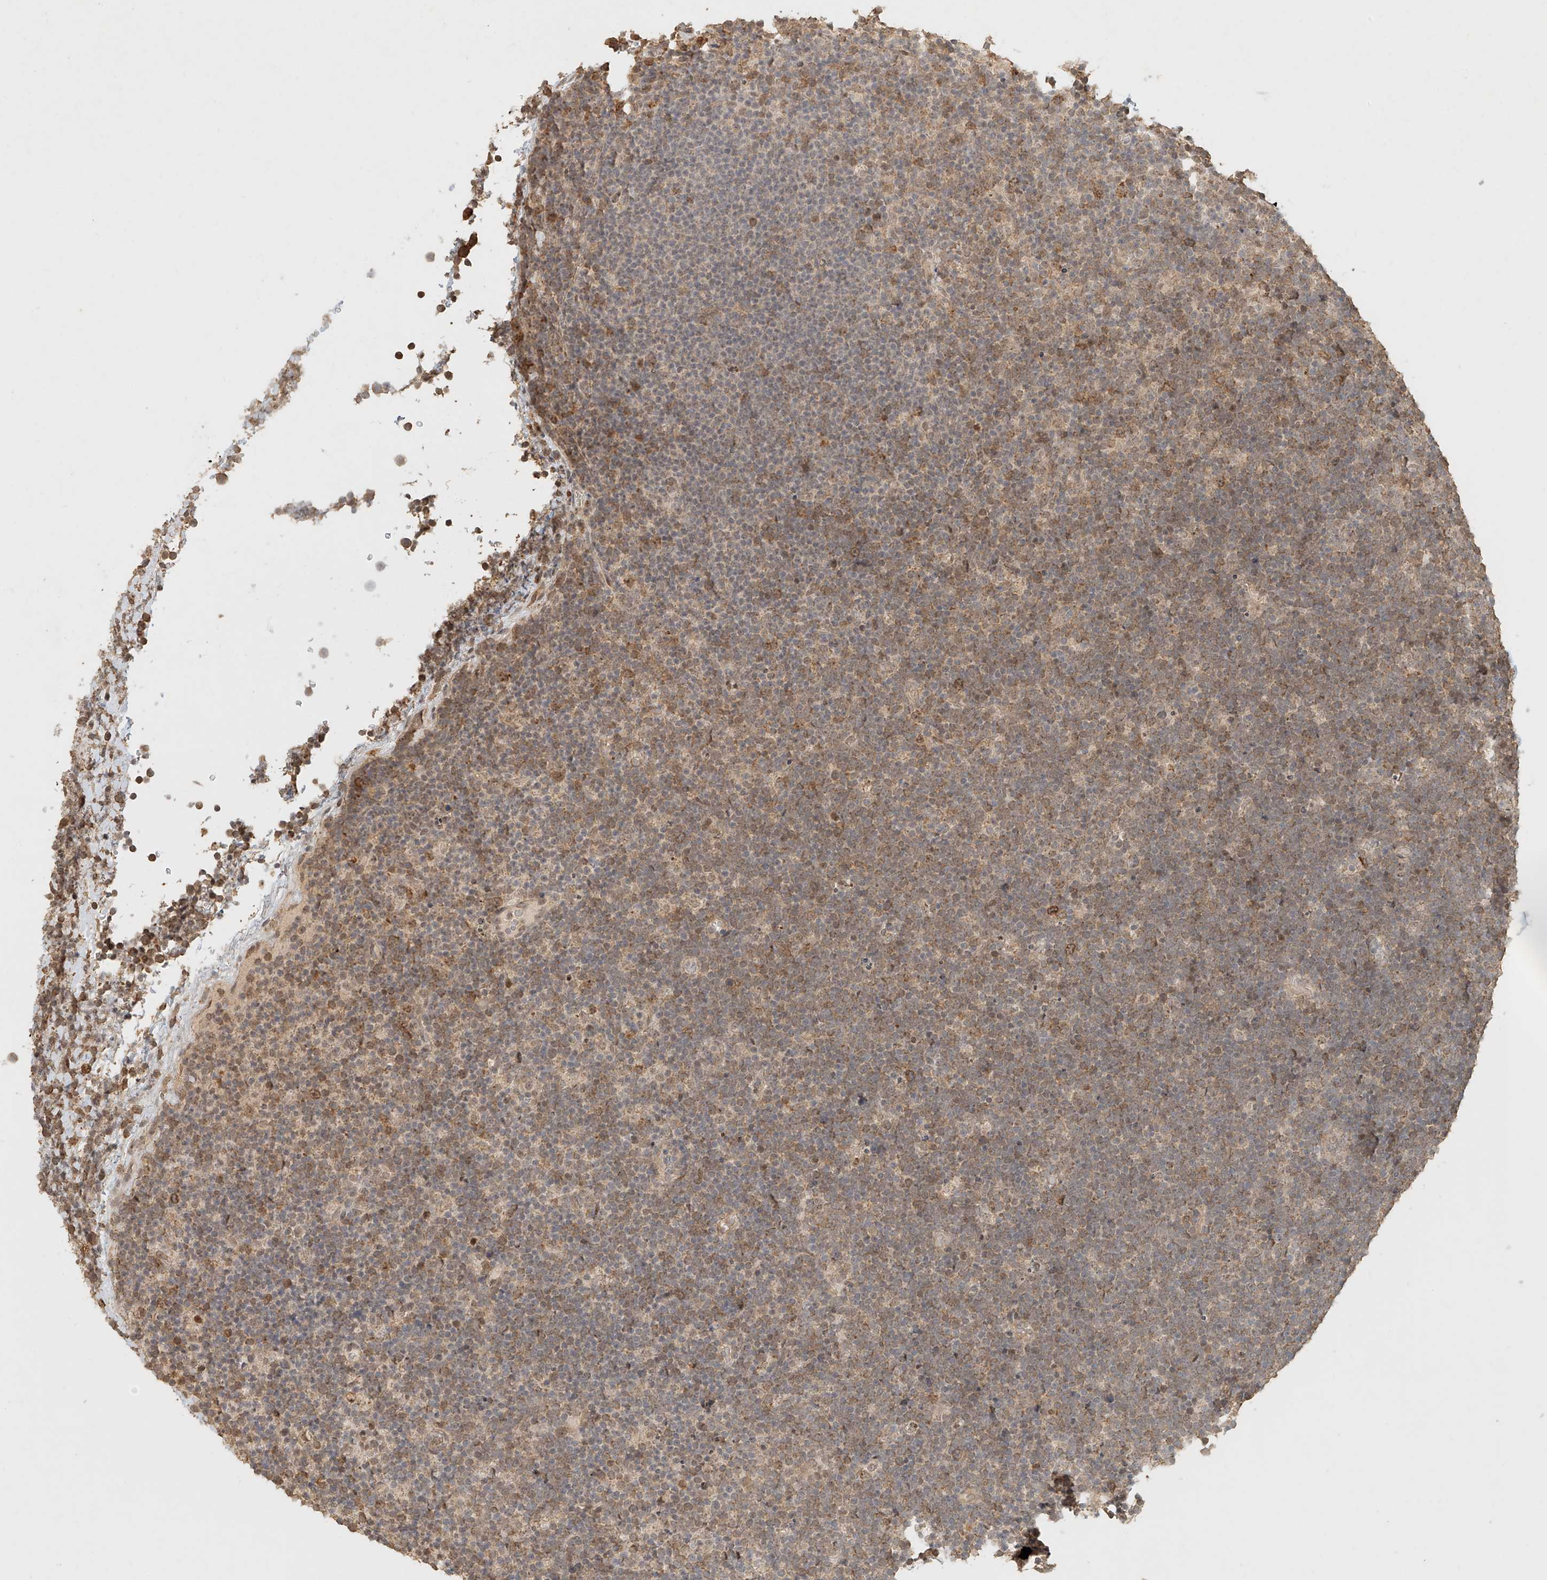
{"staining": {"intensity": "weak", "quantity": "25%-75%", "location": "cytoplasmic/membranous"}, "tissue": "lymphoma", "cell_type": "Tumor cells", "image_type": "cancer", "snomed": [{"axis": "morphology", "description": "Malignant lymphoma, non-Hodgkin's type, High grade"}, {"axis": "topography", "description": "Lymph node"}], "caption": "Lymphoma stained with a brown dye reveals weak cytoplasmic/membranous positive expression in approximately 25%-75% of tumor cells.", "gene": "CXorf58", "patient": {"sex": "male", "age": 13}}